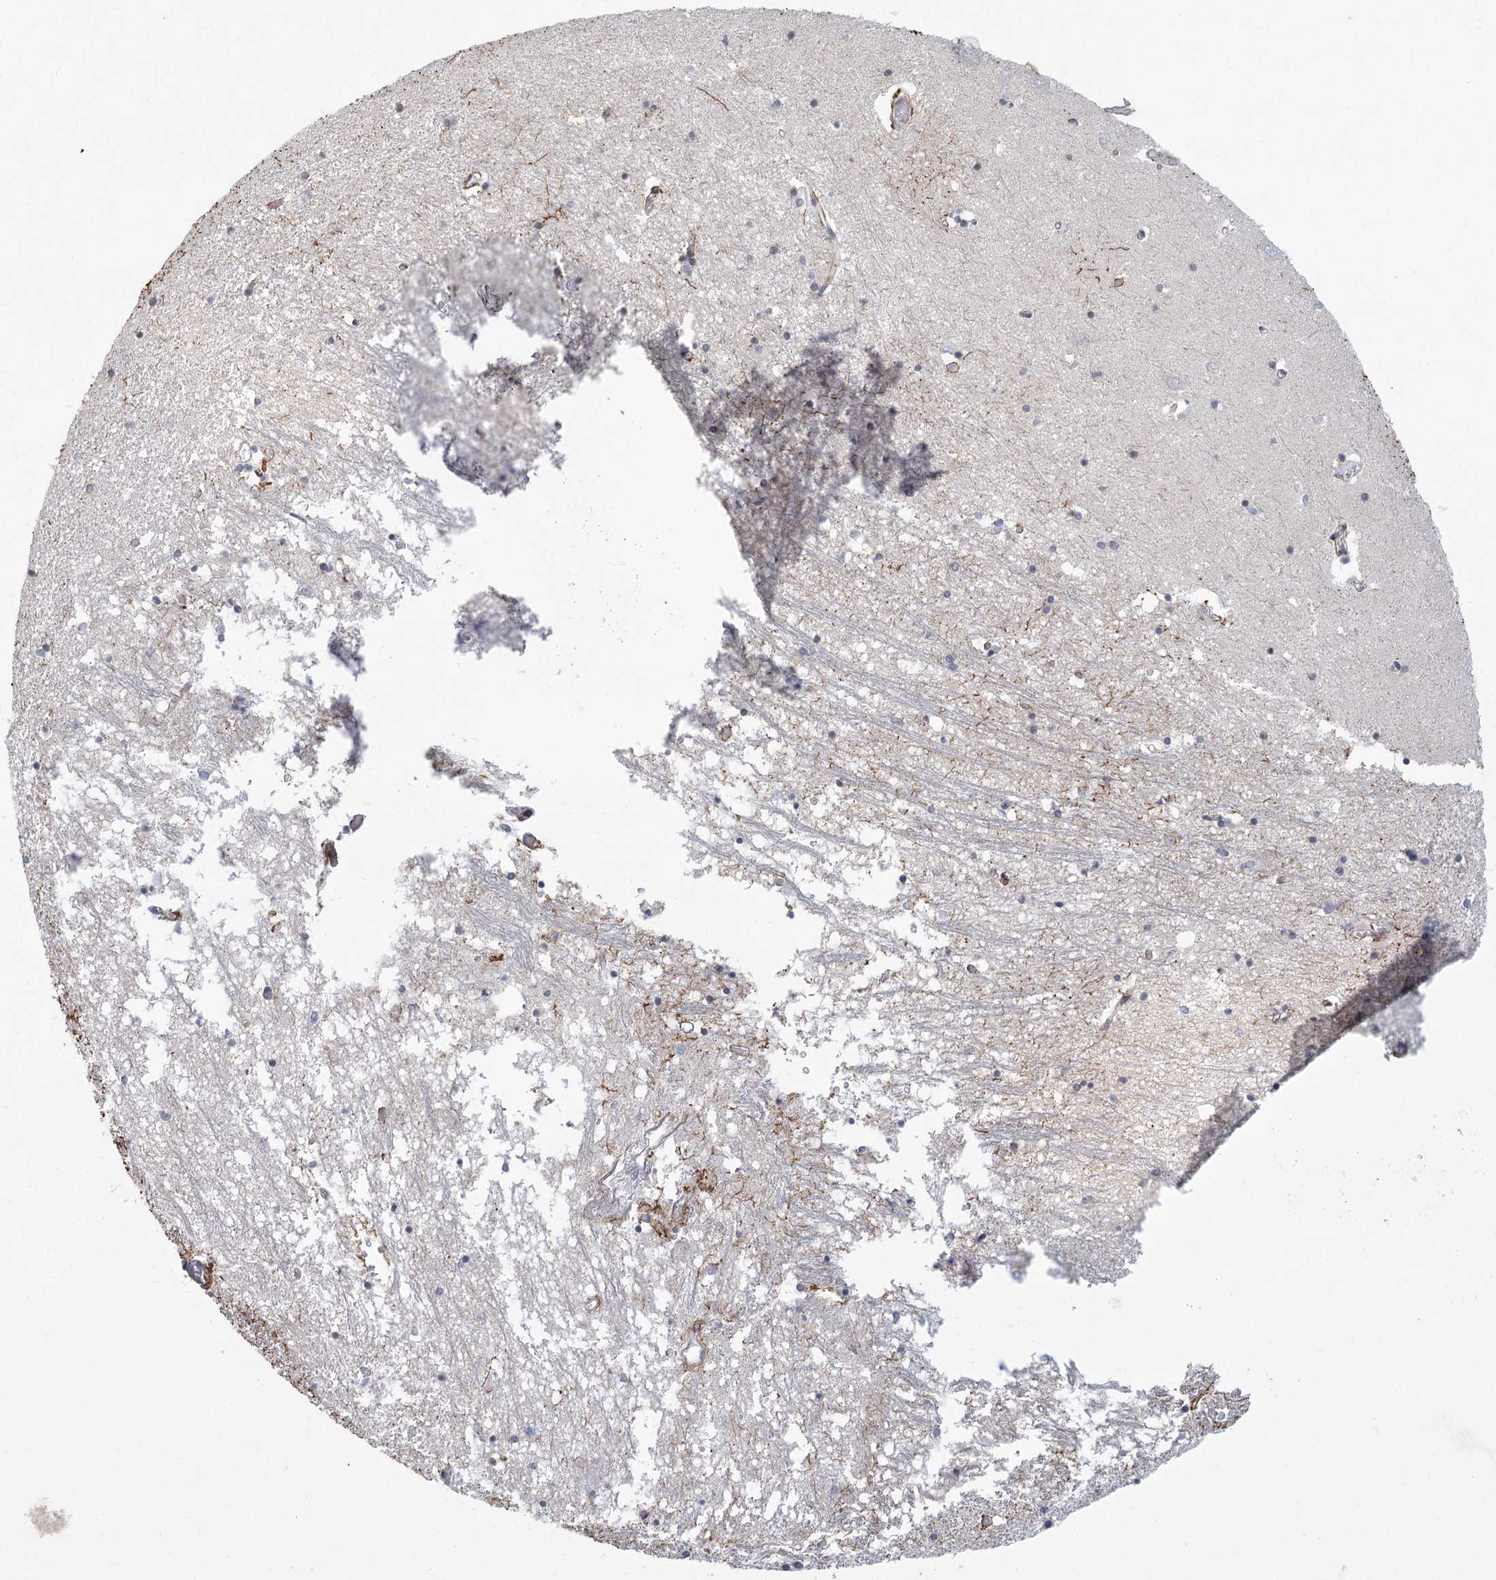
{"staining": {"intensity": "negative", "quantity": "none", "location": "none"}, "tissue": "hippocampus", "cell_type": "Glial cells", "image_type": "normal", "snomed": [{"axis": "morphology", "description": "Normal tissue, NOS"}, {"axis": "topography", "description": "Hippocampus"}], "caption": "This image is of benign hippocampus stained with immunohistochemistry (IHC) to label a protein in brown with the nuclei are counter-stained blue. There is no expression in glial cells.", "gene": "MEPE", "patient": {"sex": "male", "age": 70}}